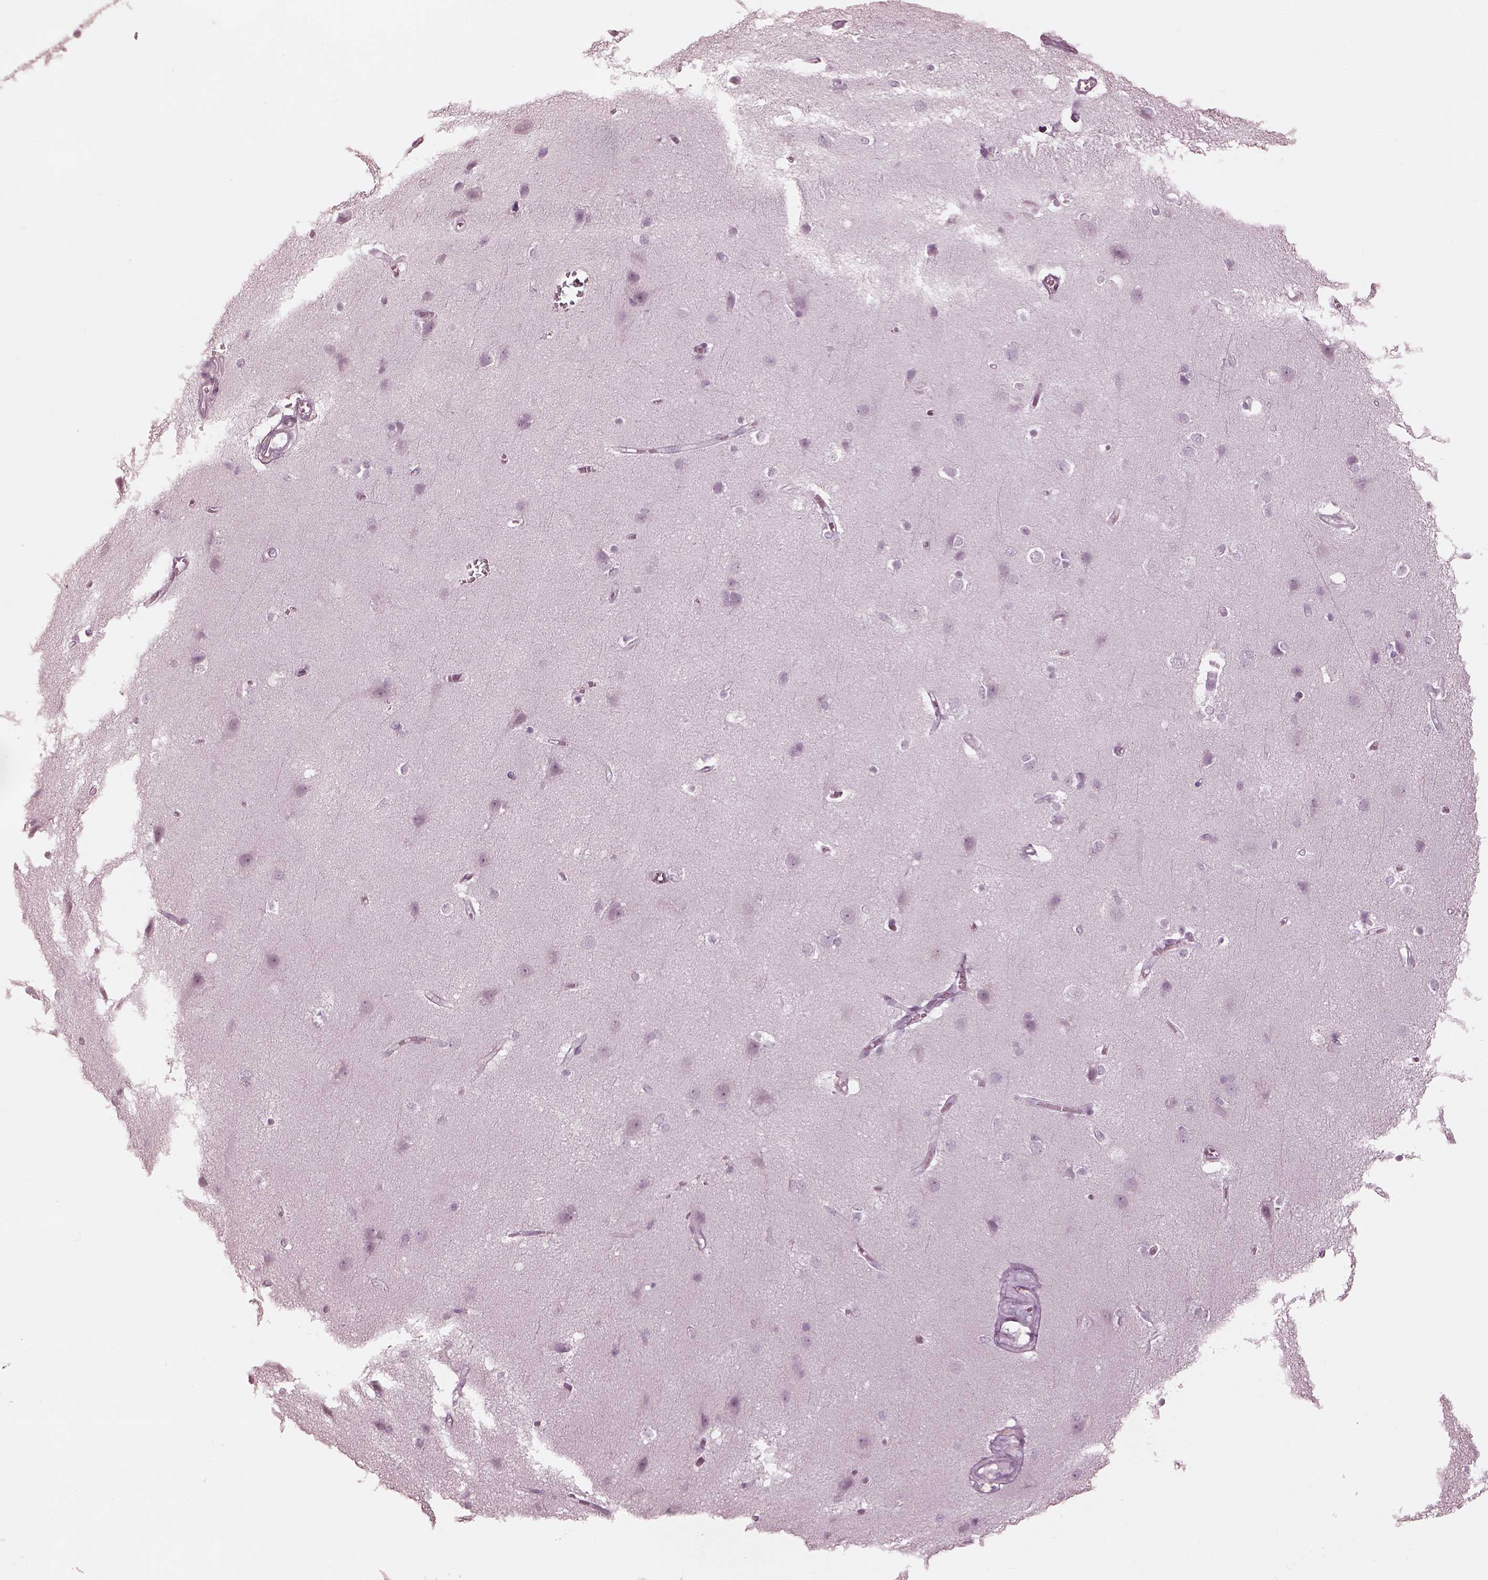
{"staining": {"intensity": "negative", "quantity": "none", "location": "none"}, "tissue": "cerebral cortex", "cell_type": "Endothelial cells", "image_type": "normal", "snomed": [{"axis": "morphology", "description": "Normal tissue, NOS"}, {"axis": "topography", "description": "Cerebral cortex"}], "caption": "The histopathology image displays no staining of endothelial cells in benign cerebral cortex.", "gene": "KRTAP24", "patient": {"sex": "male", "age": 37}}